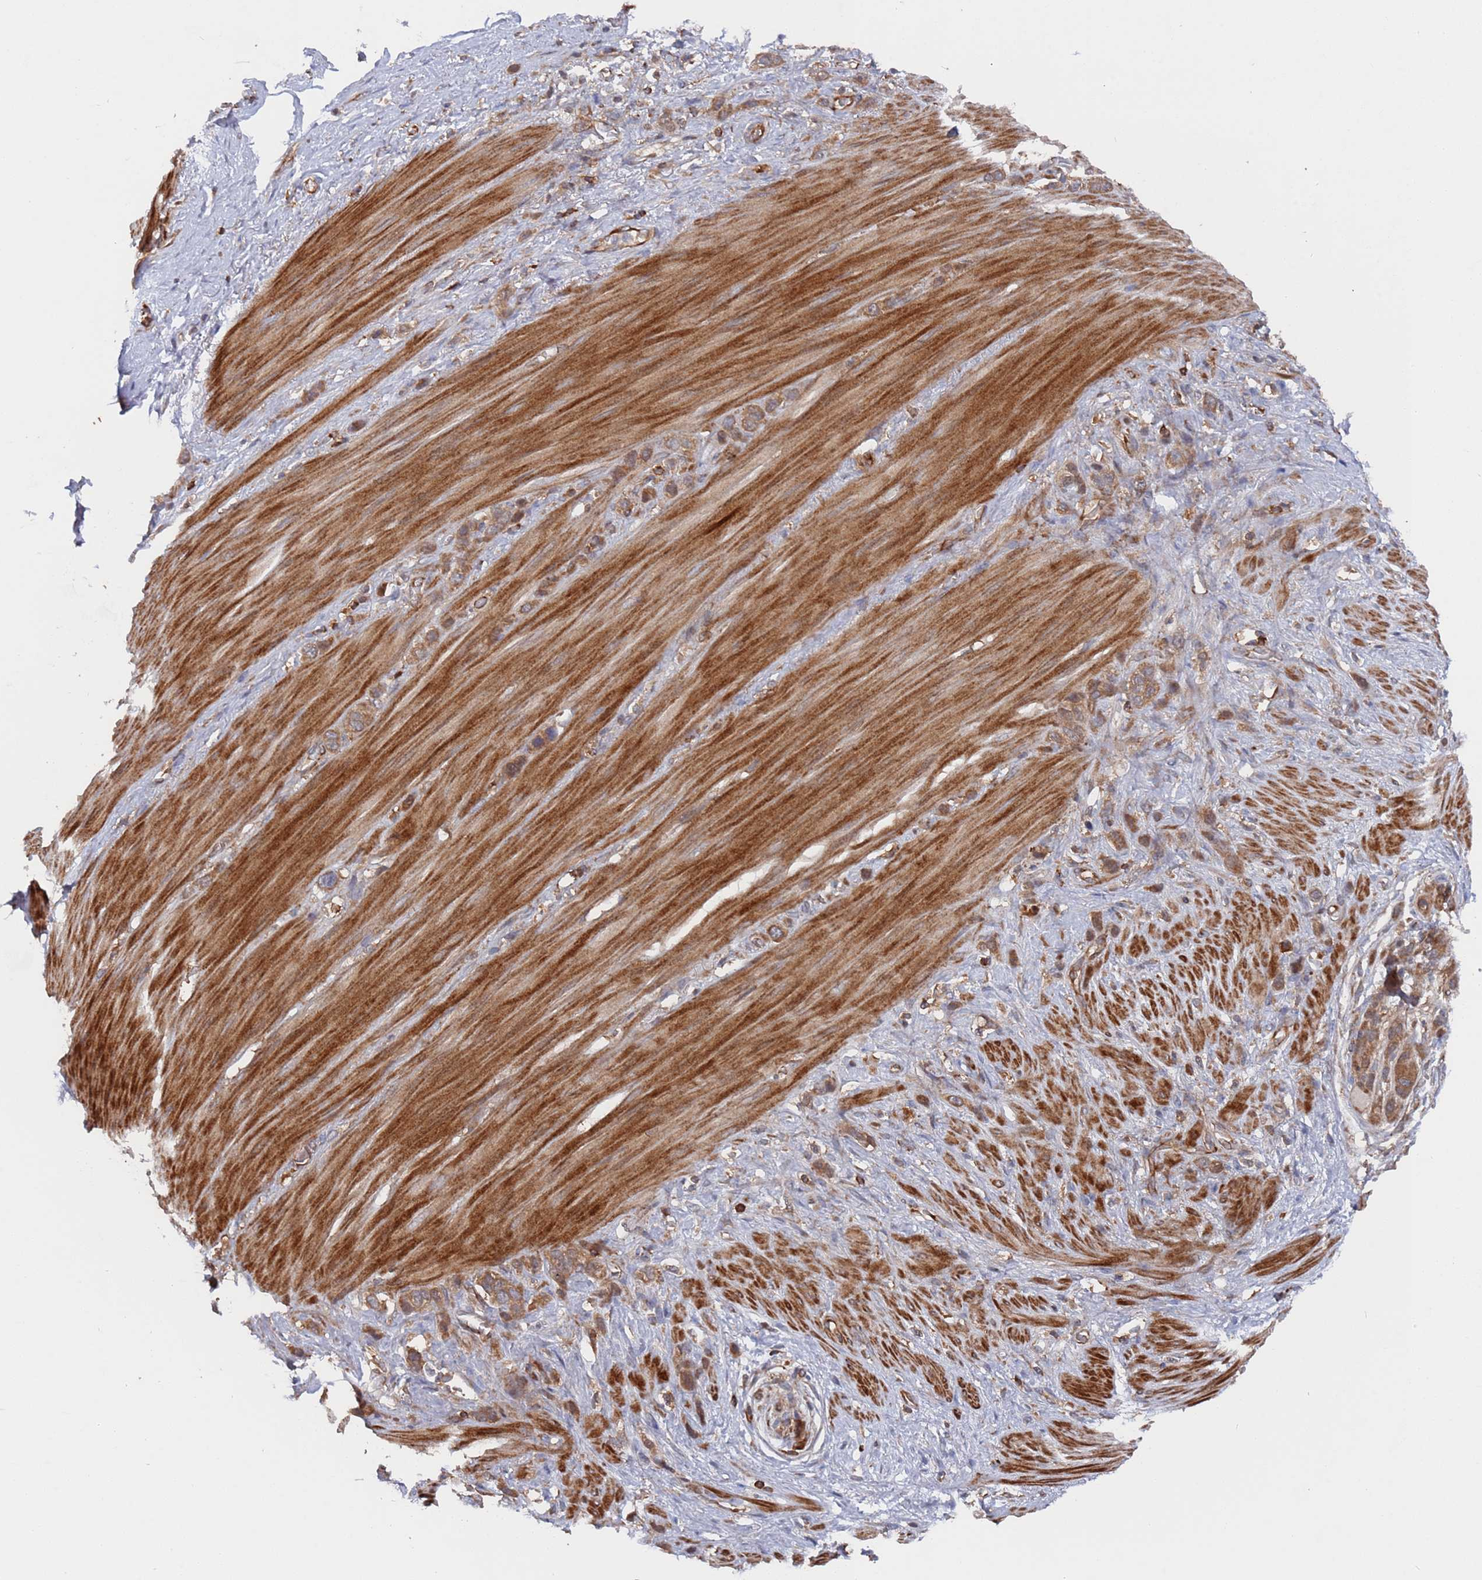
{"staining": {"intensity": "moderate", "quantity": ">75%", "location": "cytoplasmic/membranous"}, "tissue": "stomach cancer", "cell_type": "Tumor cells", "image_type": "cancer", "snomed": [{"axis": "morphology", "description": "Adenocarcinoma, NOS"}, {"axis": "morphology", "description": "Adenocarcinoma, High grade"}, {"axis": "topography", "description": "Stomach, upper"}, {"axis": "topography", "description": "Stomach, lower"}], "caption": "Immunohistochemical staining of human high-grade adenocarcinoma (stomach) demonstrates moderate cytoplasmic/membranous protein positivity in about >75% of tumor cells. (DAB (3,3'-diaminobenzidine) IHC, brown staining for protein, blue staining for nuclei).", "gene": "DDX60", "patient": {"sex": "female", "age": 65}}